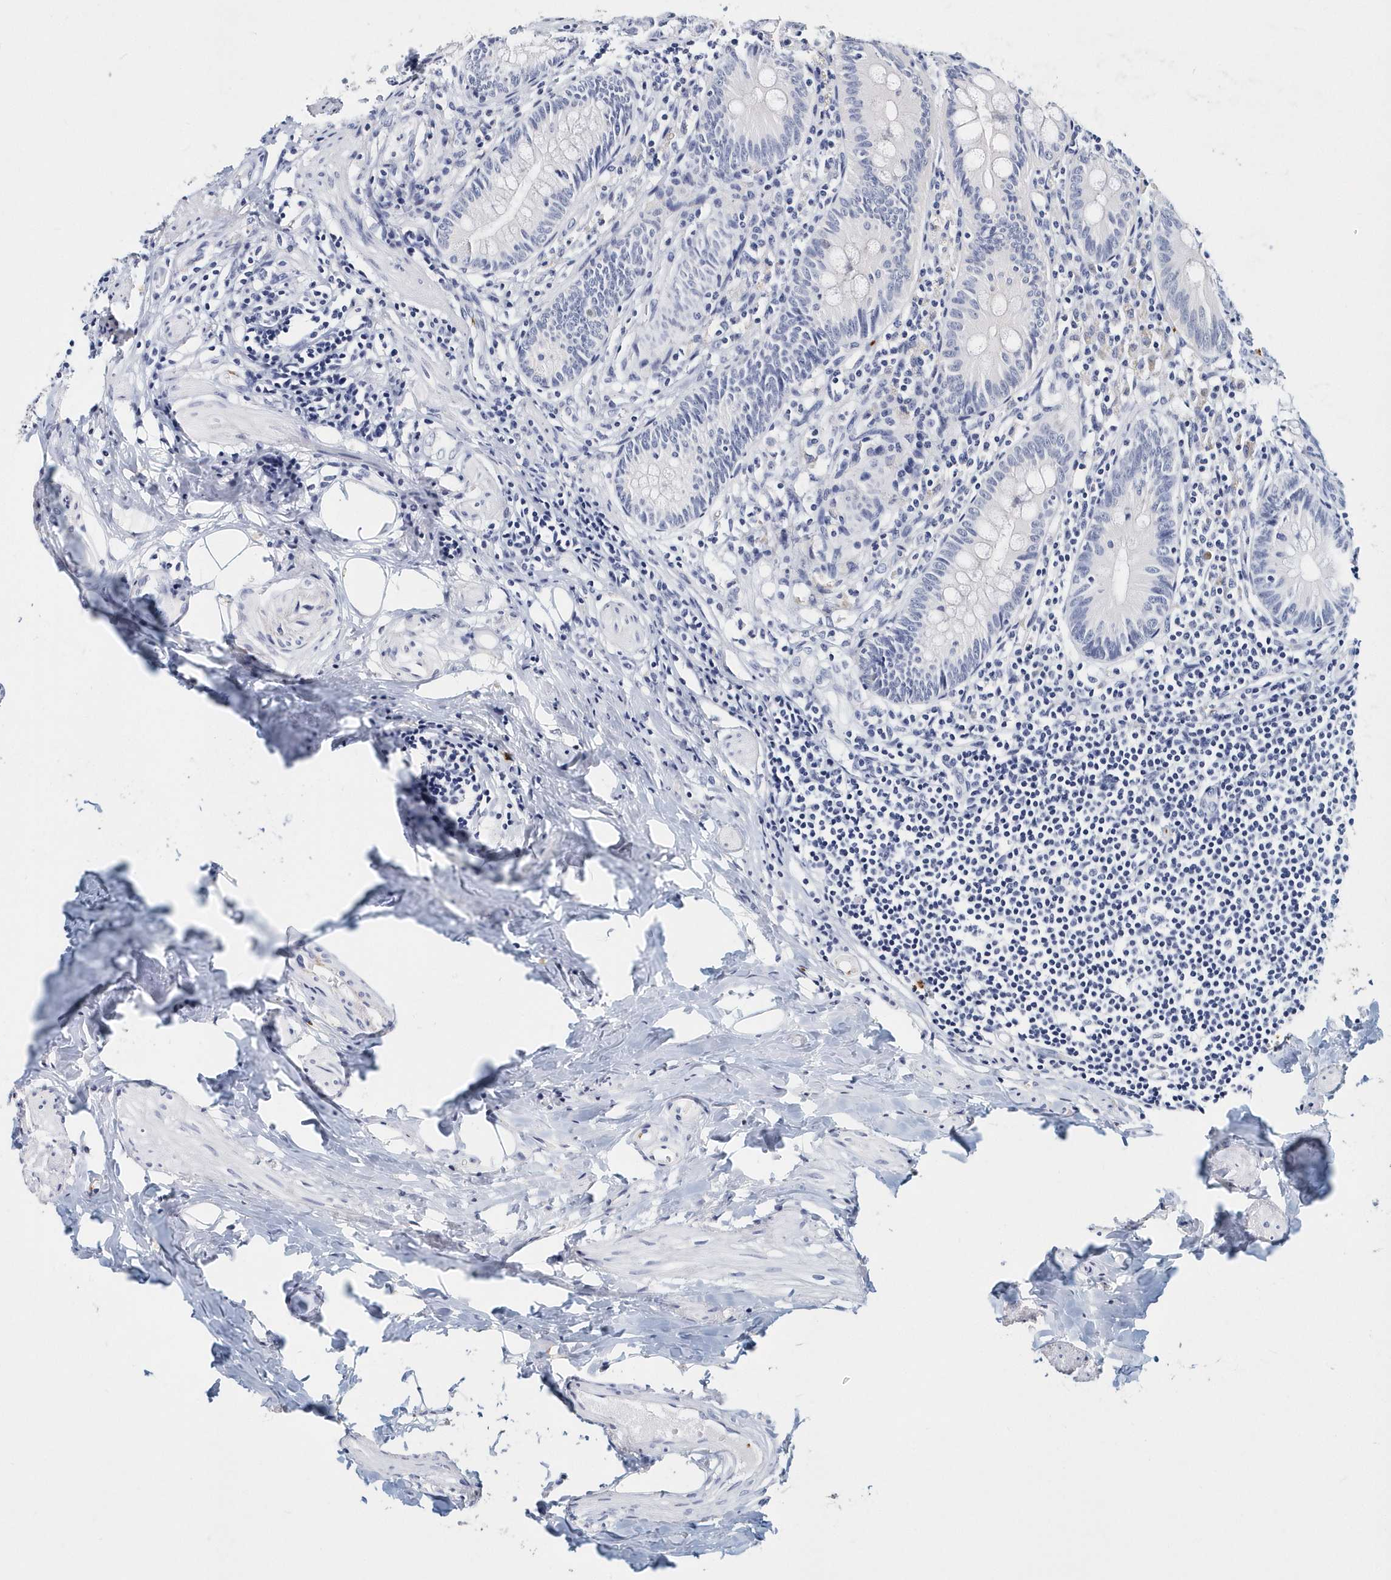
{"staining": {"intensity": "negative", "quantity": "none", "location": "none"}, "tissue": "appendix", "cell_type": "Glandular cells", "image_type": "normal", "snomed": [{"axis": "morphology", "description": "Normal tissue, NOS"}, {"axis": "topography", "description": "Appendix"}], "caption": "Glandular cells are negative for brown protein staining in normal appendix. (DAB immunohistochemistry (IHC) visualized using brightfield microscopy, high magnification).", "gene": "ITGA2B", "patient": {"sex": "female", "age": 62}}